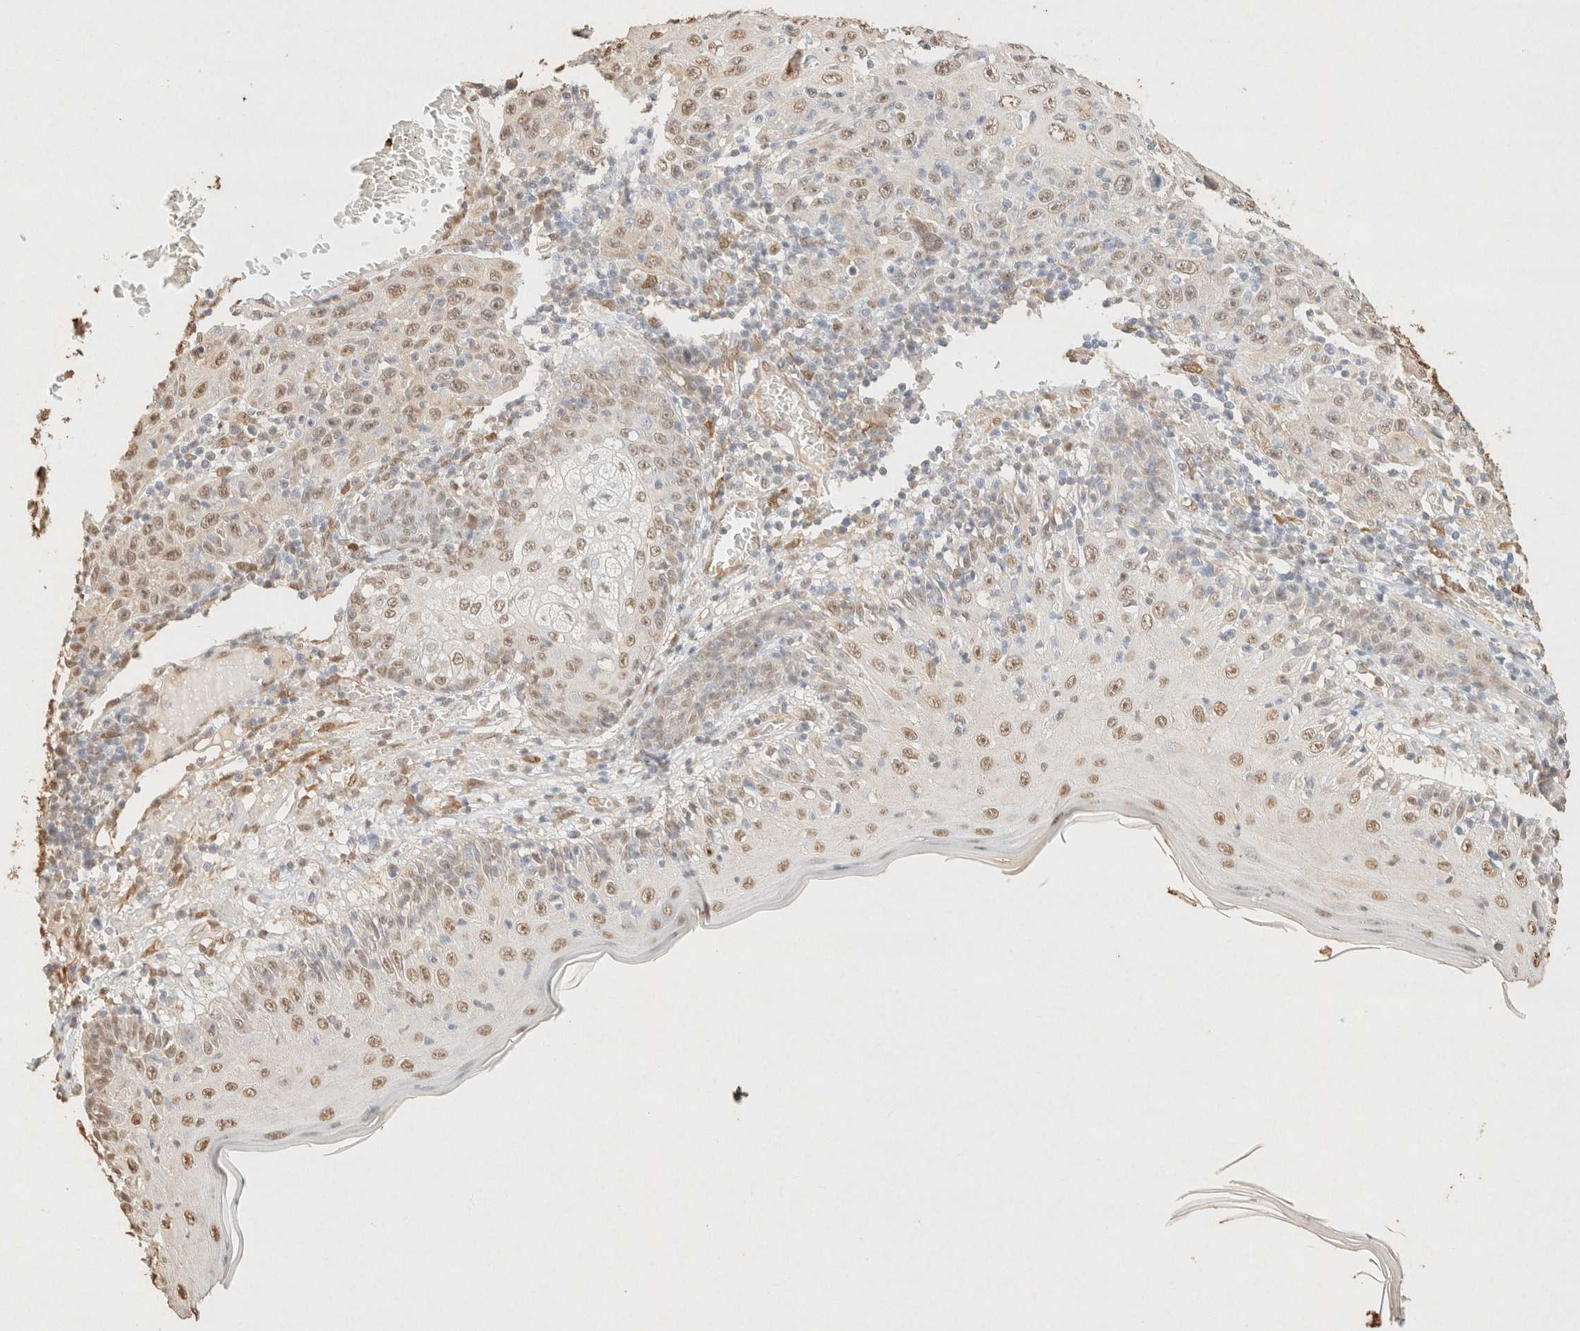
{"staining": {"intensity": "moderate", "quantity": ">75%", "location": "nuclear"}, "tissue": "skin cancer", "cell_type": "Tumor cells", "image_type": "cancer", "snomed": [{"axis": "morphology", "description": "Squamous cell carcinoma, NOS"}, {"axis": "topography", "description": "Skin"}], "caption": "Immunohistochemical staining of human skin squamous cell carcinoma exhibits moderate nuclear protein positivity in approximately >75% of tumor cells.", "gene": "S100A13", "patient": {"sex": "female", "age": 88}}